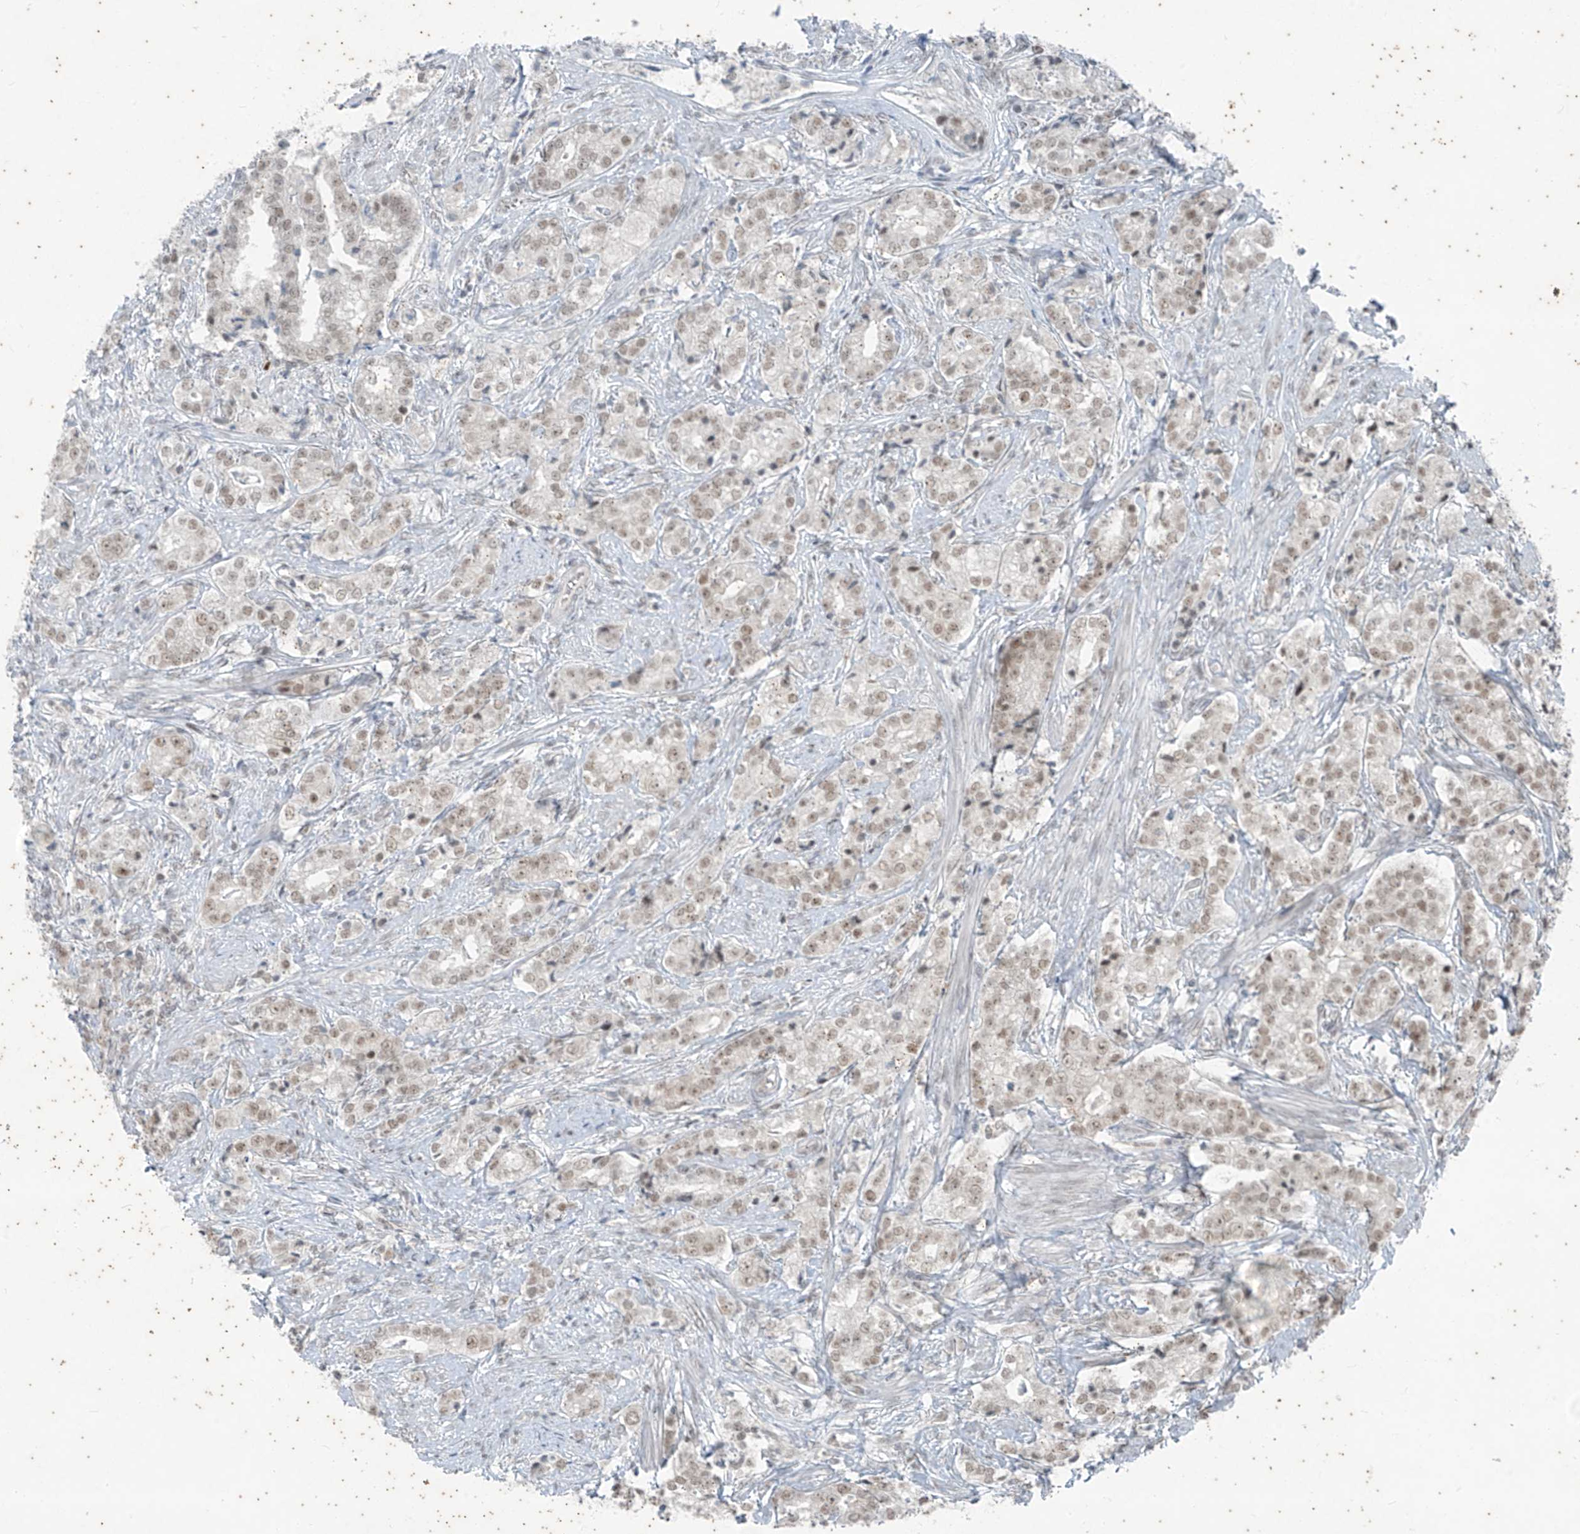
{"staining": {"intensity": "weak", "quantity": ">75%", "location": "nuclear"}, "tissue": "prostate cancer", "cell_type": "Tumor cells", "image_type": "cancer", "snomed": [{"axis": "morphology", "description": "Adenocarcinoma, High grade"}, {"axis": "topography", "description": "Prostate"}], "caption": "Protein staining demonstrates weak nuclear staining in approximately >75% of tumor cells in prostate cancer.", "gene": "ZNF354B", "patient": {"sex": "male", "age": 69}}